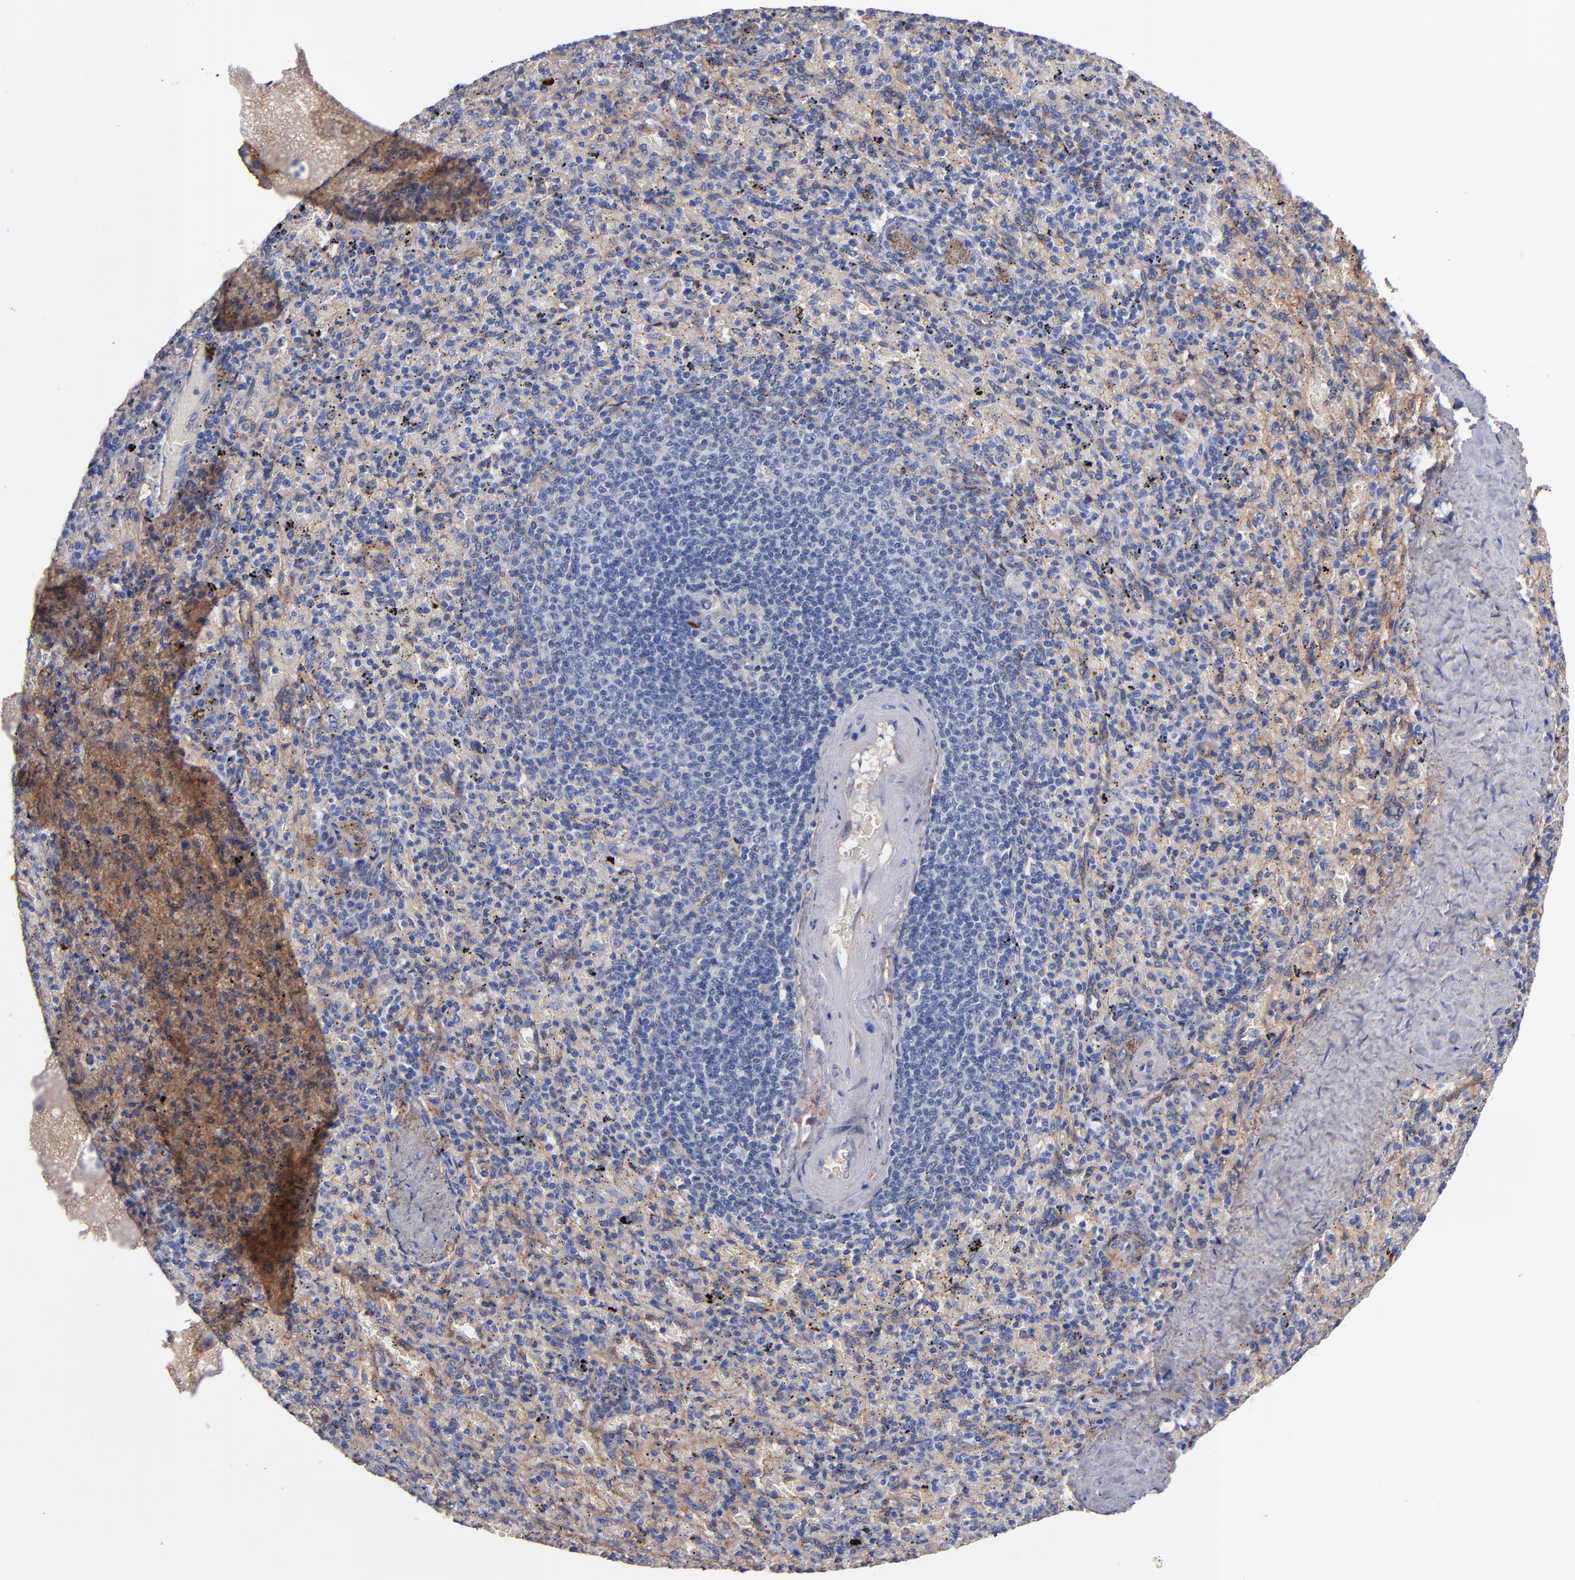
{"staining": {"intensity": "negative", "quantity": "none", "location": "none"}, "tissue": "spleen", "cell_type": "Cells in red pulp", "image_type": "normal", "snomed": [{"axis": "morphology", "description": "Normal tissue, NOS"}, {"axis": "topography", "description": "Spleen"}], "caption": "Cells in red pulp are negative for protein expression in unremarkable human spleen. The staining was performed using DAB to visualize the protein expression in brown, while the nuclei were stained in blue with hematoxylin (Magnification: 20x).", "gene": "PLSCR4", "patient": {"sex": "female", "age": 43}}